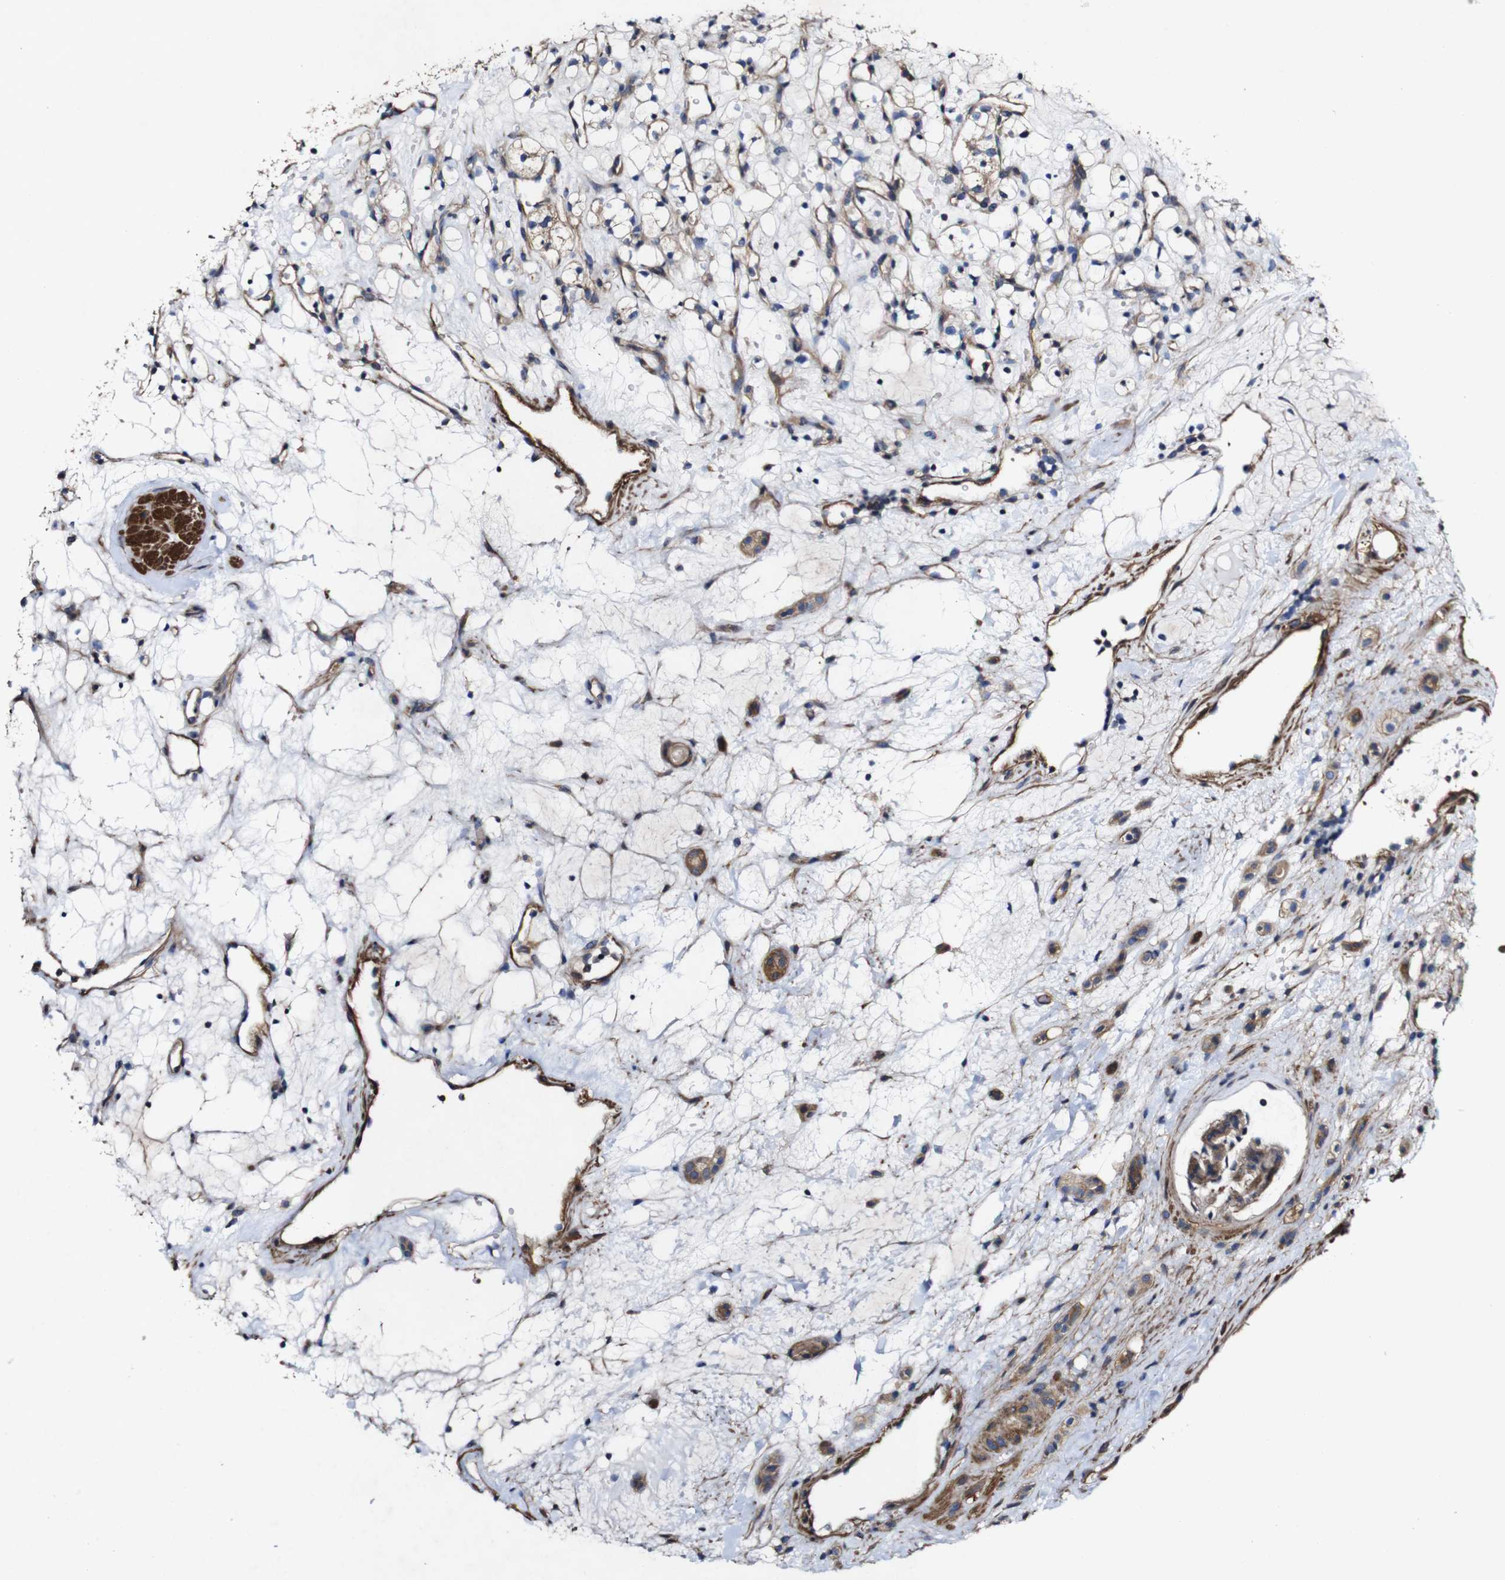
{"staining": {"intensity": "weak", "quantity": "<25%", "location": "cytoplasmic/membranous"}, "tissue": "renal cancer", "cell_type": "Tumor cells", "image_type": "cancer", "snomed": [{"axis": "morphology", "description": "Adenocarcinoma, NOS"}, {"axis": "topography", "description": "Kidney"}], "caption": "Immunohistochemistry micrograph of neoplastic tissue: renal adenocarcinoma stained with DAB (3,3'-diaminobenzidine) reveals no significant protein positivity in tumor cells. Brightfield microscopy of immunohistochemistry stained with DAB (3,3'-diaminobenzidine) (brown) and hematoxylin (blue), captured at high magnification.", "gene": "GSDME", "patient": {"sex": "female", "age": 60}}